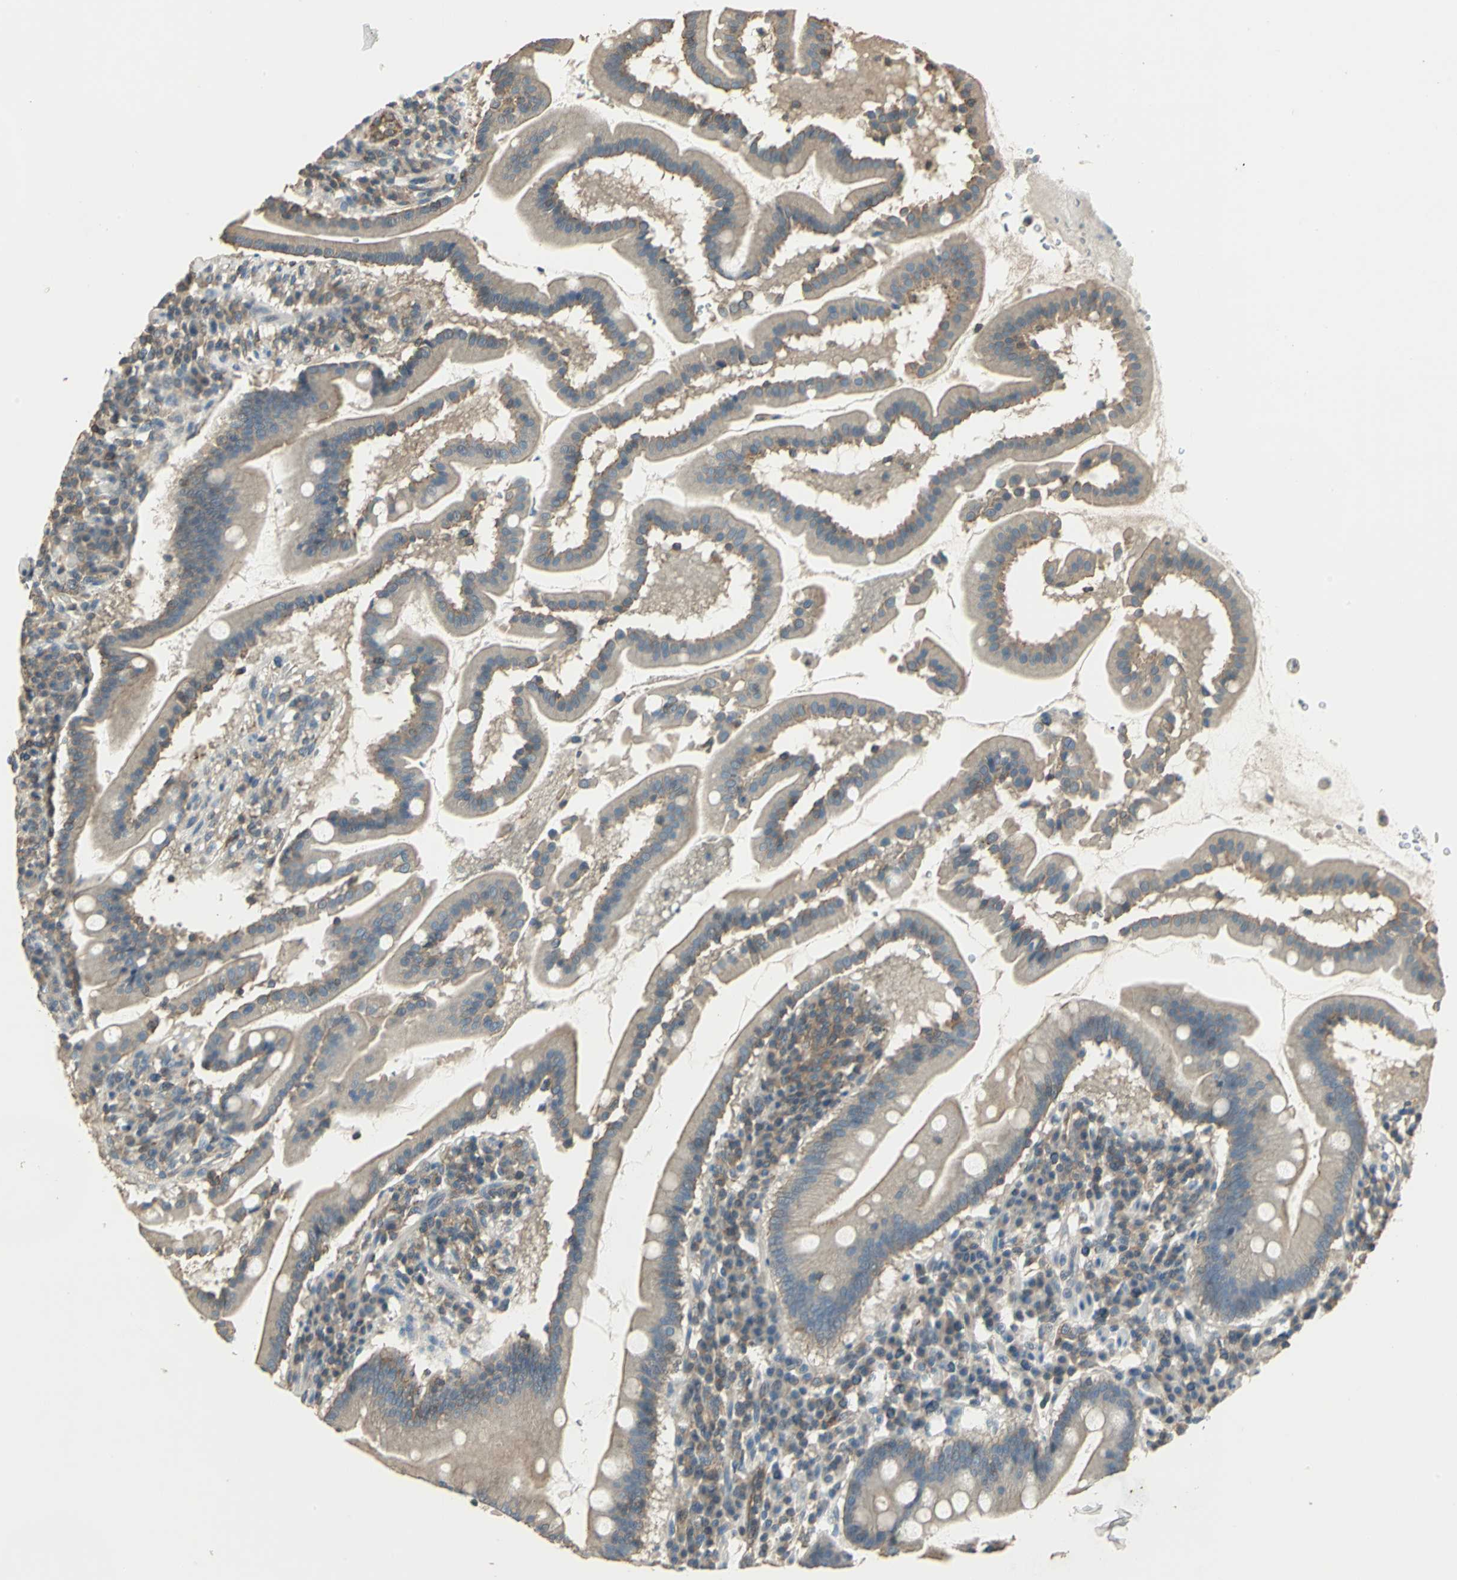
{"staining": {"intensity": "weak", "quantity": ">75%", "location": "cytoplasmic/membranous"}, "tissue": "duodenum", "cell_type": "Glandular cells", "image_type": "normal", "snomed": [{"axis": "morphology", "description": "Normal tissue, NOS"}, {"axis": "topography", "description": "Duodenum"}], "caption": "Immunohistochemistry micrograph of normal duodenum stained for a protein (brown), which reveals low levels of weak cytoplasmic/membranous staining in approximately >75% of glandular cells.", "gene": "RAPGEF1", "patient": {"sex": "male", "age": 50}}